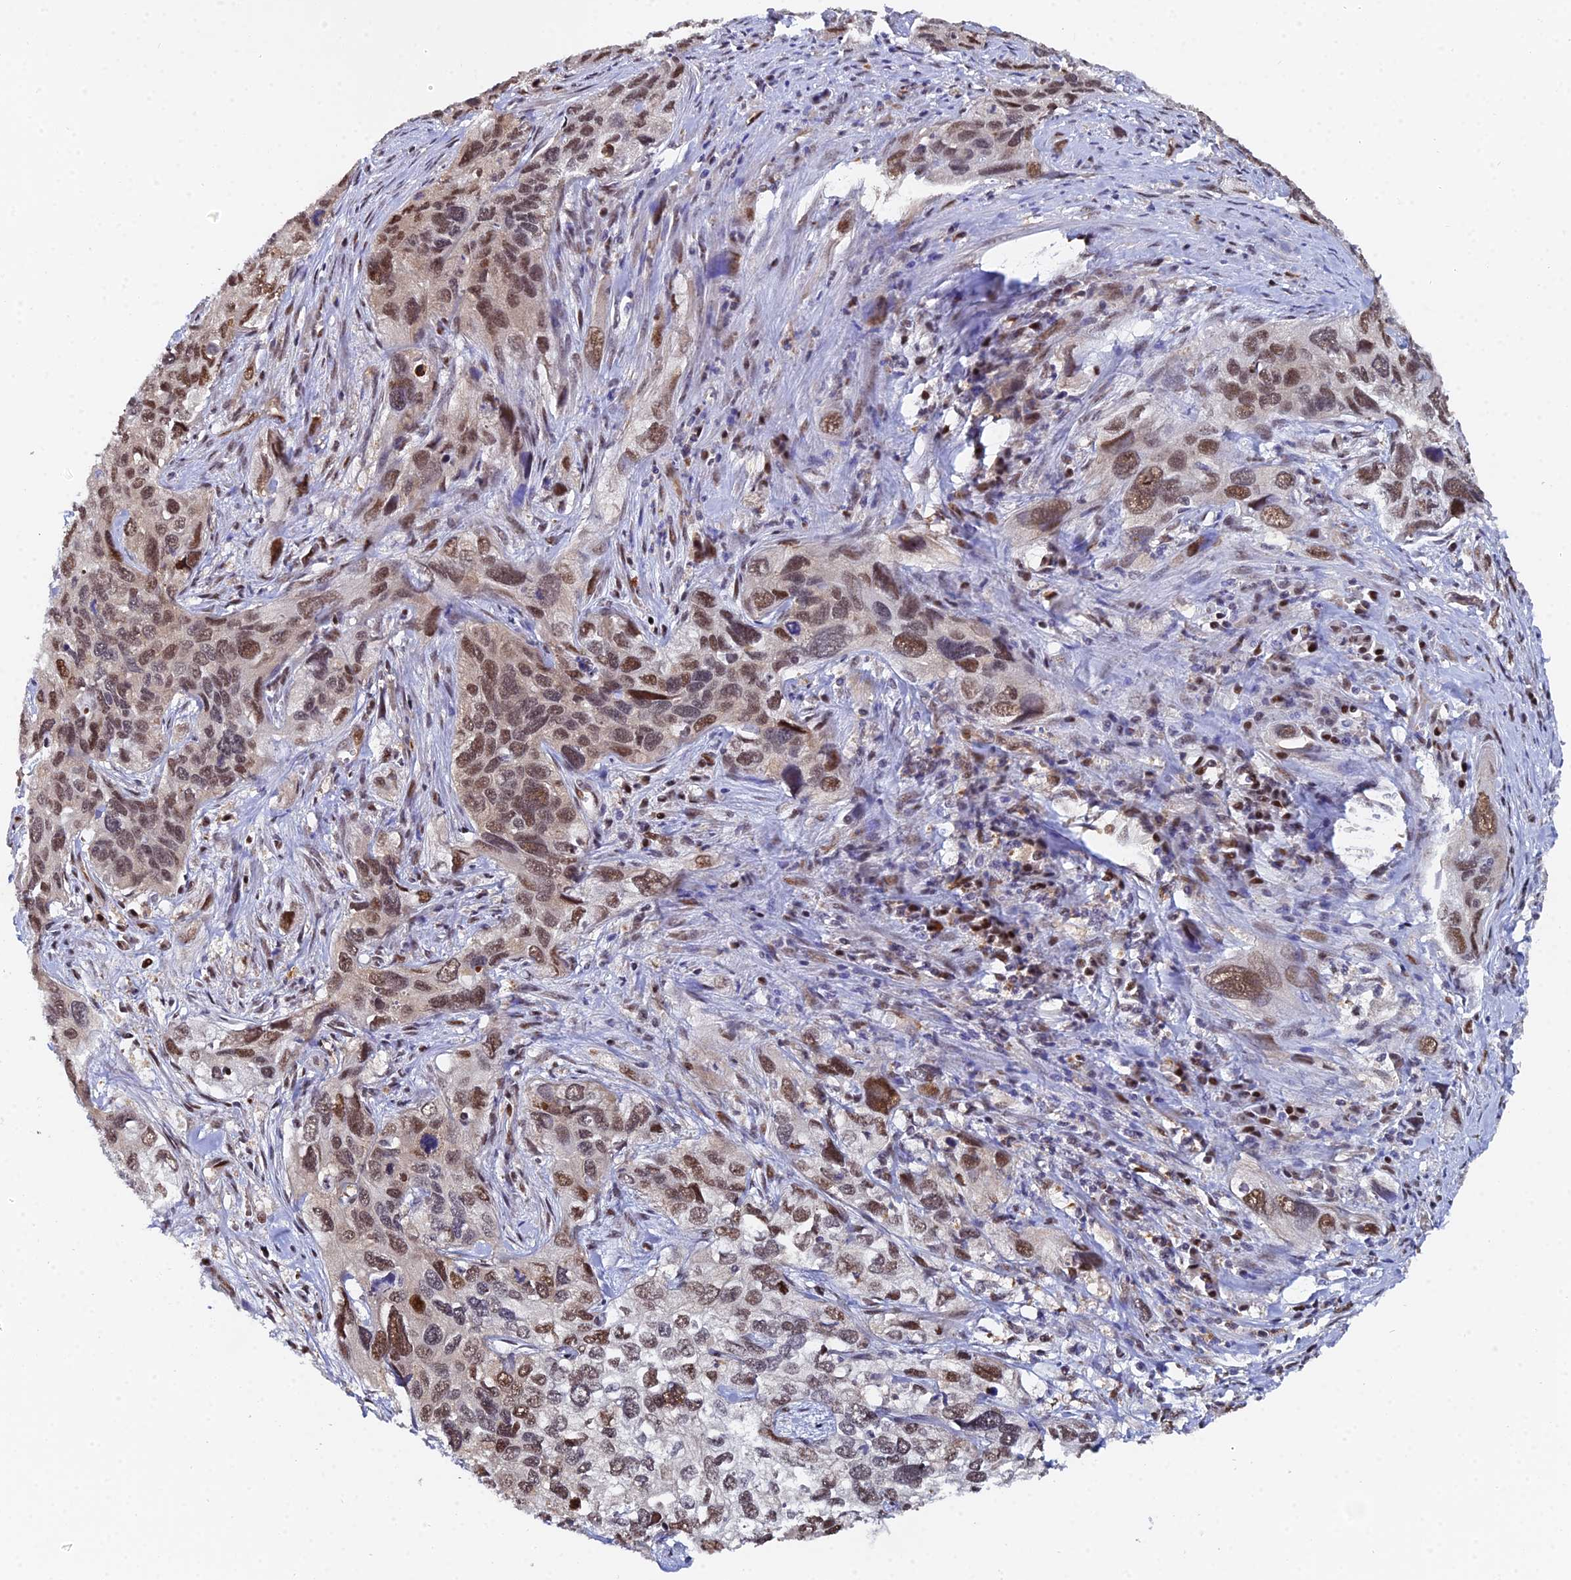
{"staining": {"intensity": "moderate", "quantity": ">75%", "location": "nuclear"}, "tissue": "cervical cancer", "cell_type": "Tumor cells", "image_type": "cancer", "snomed": [{"axis": "morphology", "description": "Squamous cell carcinoma, NOS"}, {"axis": "topography", "description": "Cervix"}], "caption": "IHC of human cervical cancer reveals medium levels of moderate nuclear positivity in approximately >75% of tumor cells.", "gene": "TIFA", "patient": {"sex": "female", "age": 55}}